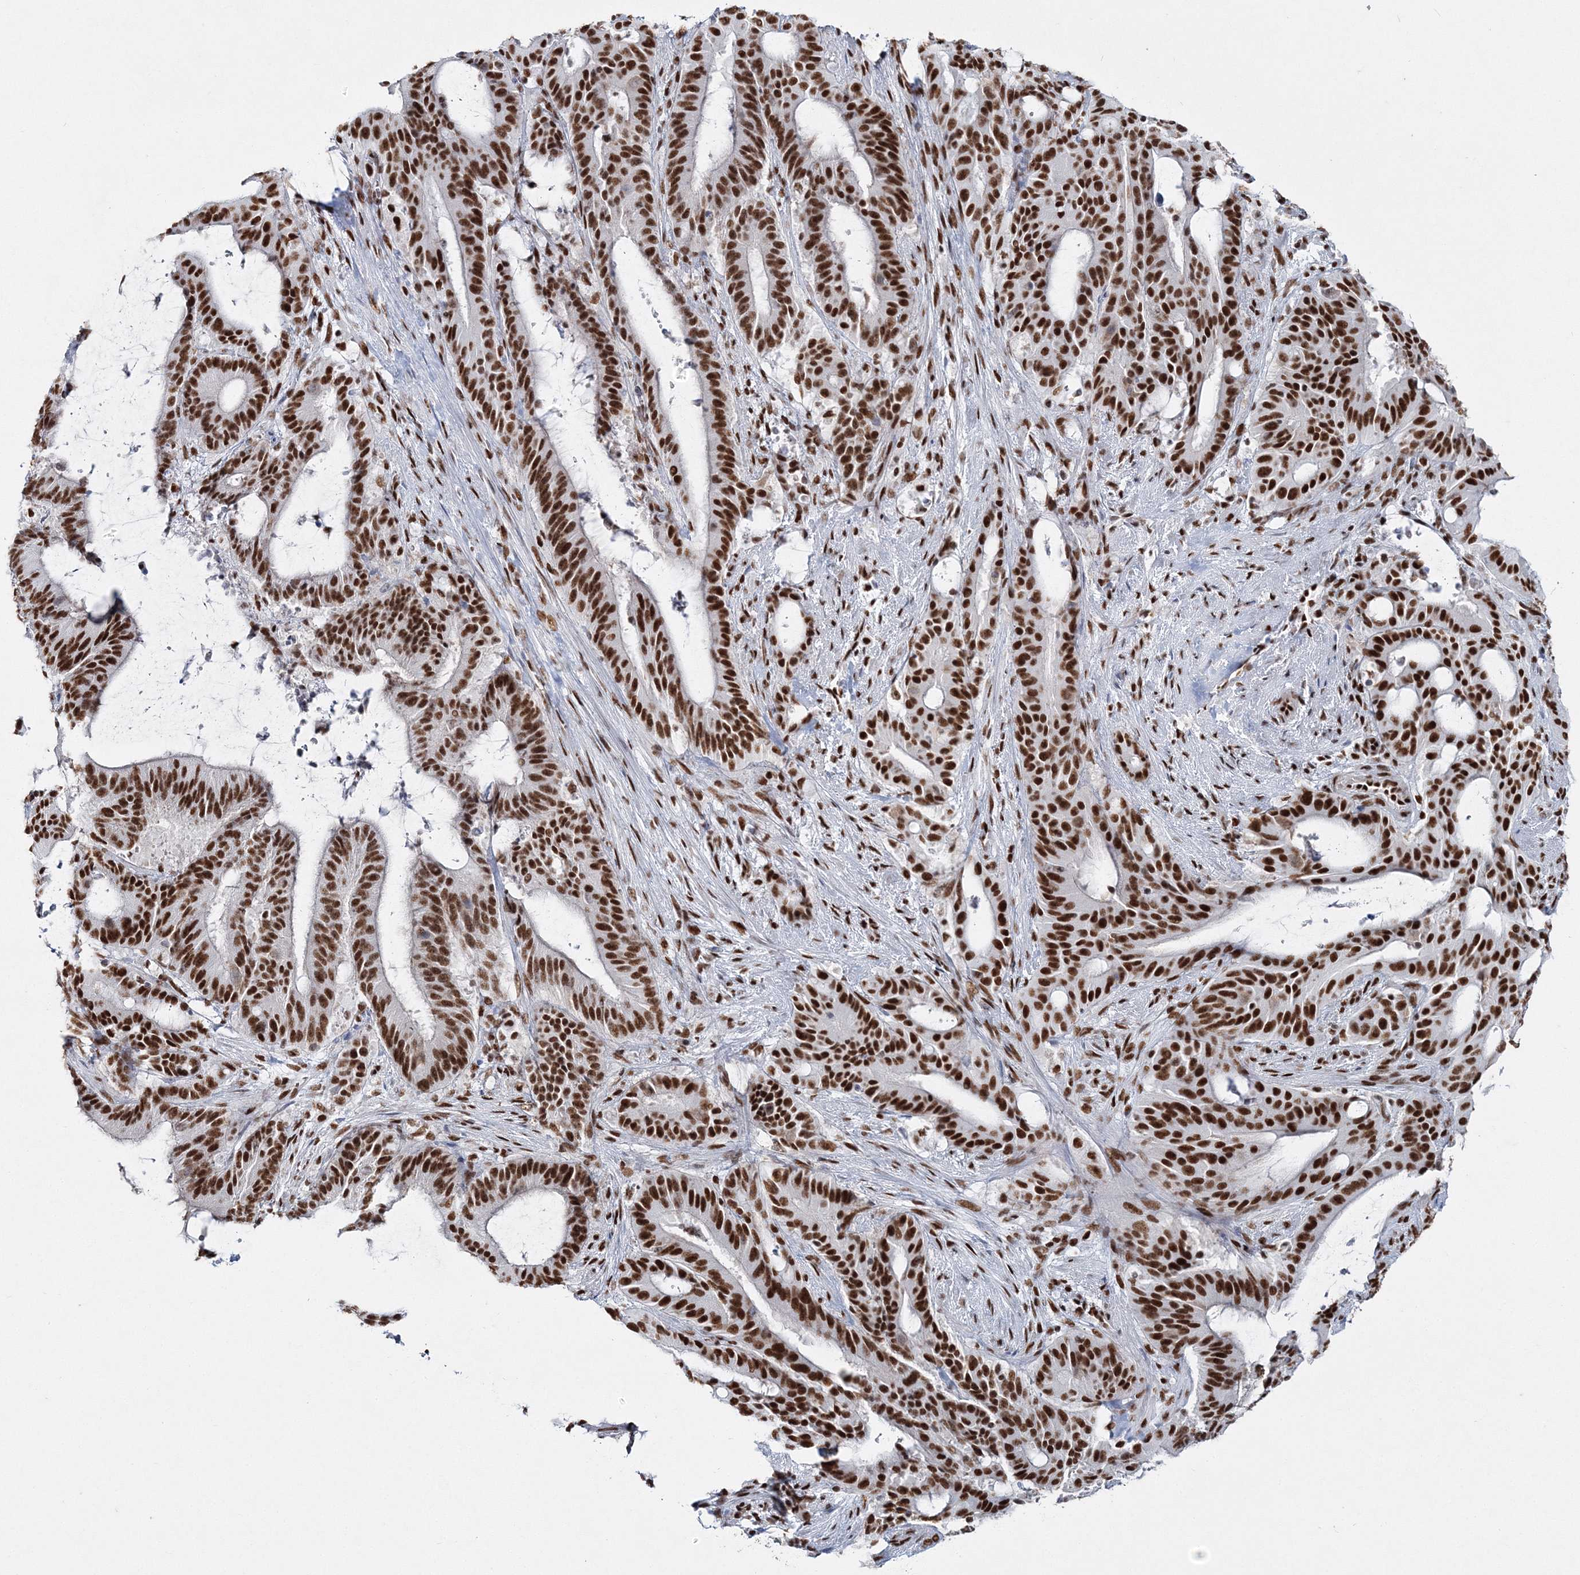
{"staining": {"intensity": "strong", "quantity": ">75%", "location": "nuclear"}, "tissue": "liver cancer", "cell_type": "Tumor cells", "image_type": "cancer", "snomed": [{"axis": "morphology", "description": "Normal tissue, NOS"}, {"axis": "morphology", "description": "Cholangiocarcinoma"}, {"axis": "topography", "description": "Liver"}, {"axis": "topography", "description": "Peripheral nerve tissue"}], "caption": "A high-resolution photomicrograph shows immunohistochemistry staining of liver cancer (cholangiocarcinoma), which shows strong nuclear staining in approximately >75% of tumor cells. The protein of interest is stained brown, and the nuclei are stained in blue (DAB (3,3'-diaminobenzidine) IHC with brightfield microscopy, high magnification).", "gene": "QRICH1", "patient": {"sex": "female", "age": 73}}